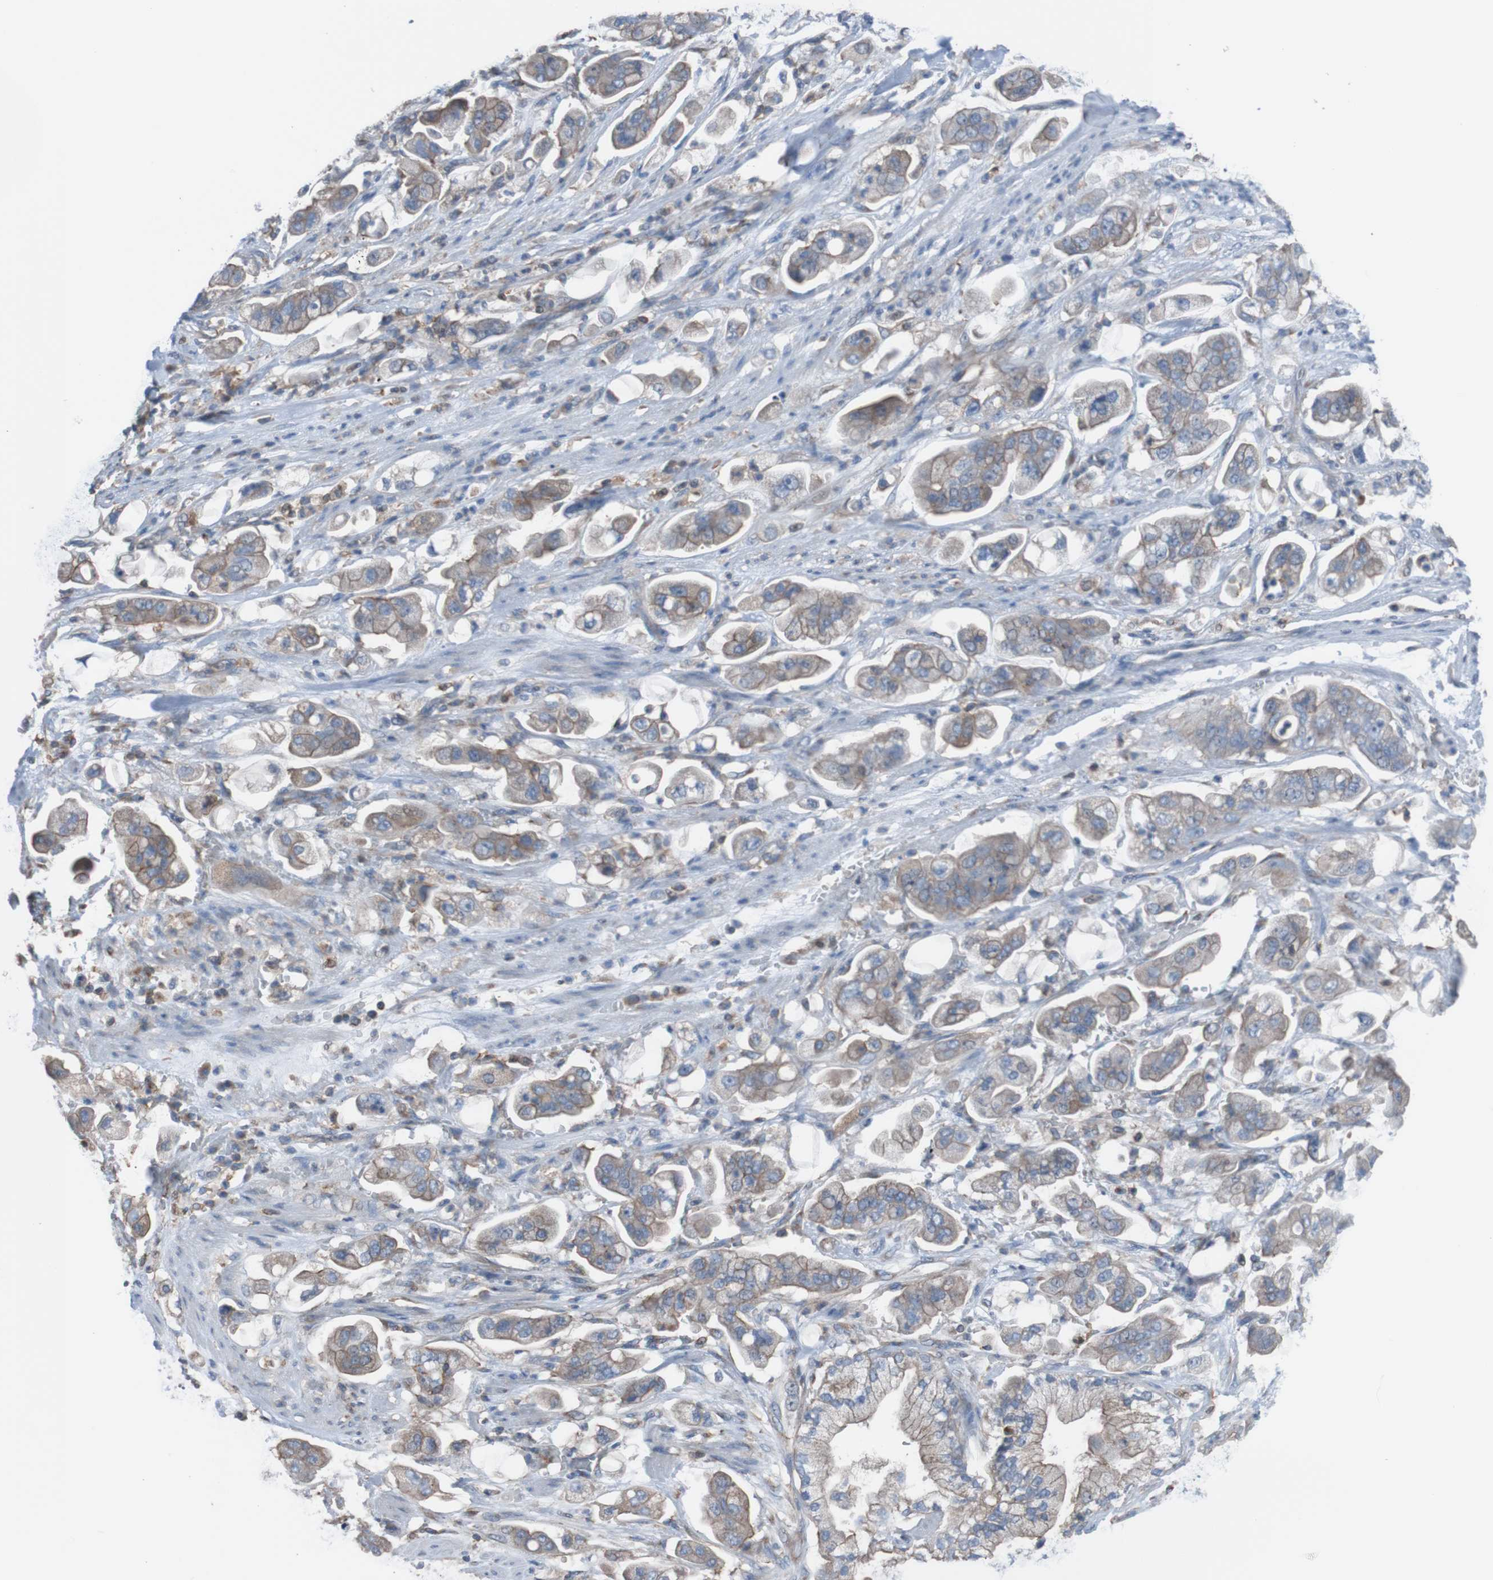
{"staining": {"intensity": "weak", "quantity": ">75%", "location": "cytoplasmic/membranous"}, "tissue": "stomach cancer", "cell_type": "Tumor cells", "image_type": "cancer", "snomed": [{"axis": "morphology", "description": "Adenocarcinoma, NOS"}, {"axis": "topography", "description": "Stomach"}], "caption": "Human adenocarcinoma (stomach) stained for a protein (brown) displays weak cytoplasmic/membranous positive positivity in approximately >75% of tumor cells.", "gene": "MINAR1", "patient": {"sex": "male", "age": 62}}